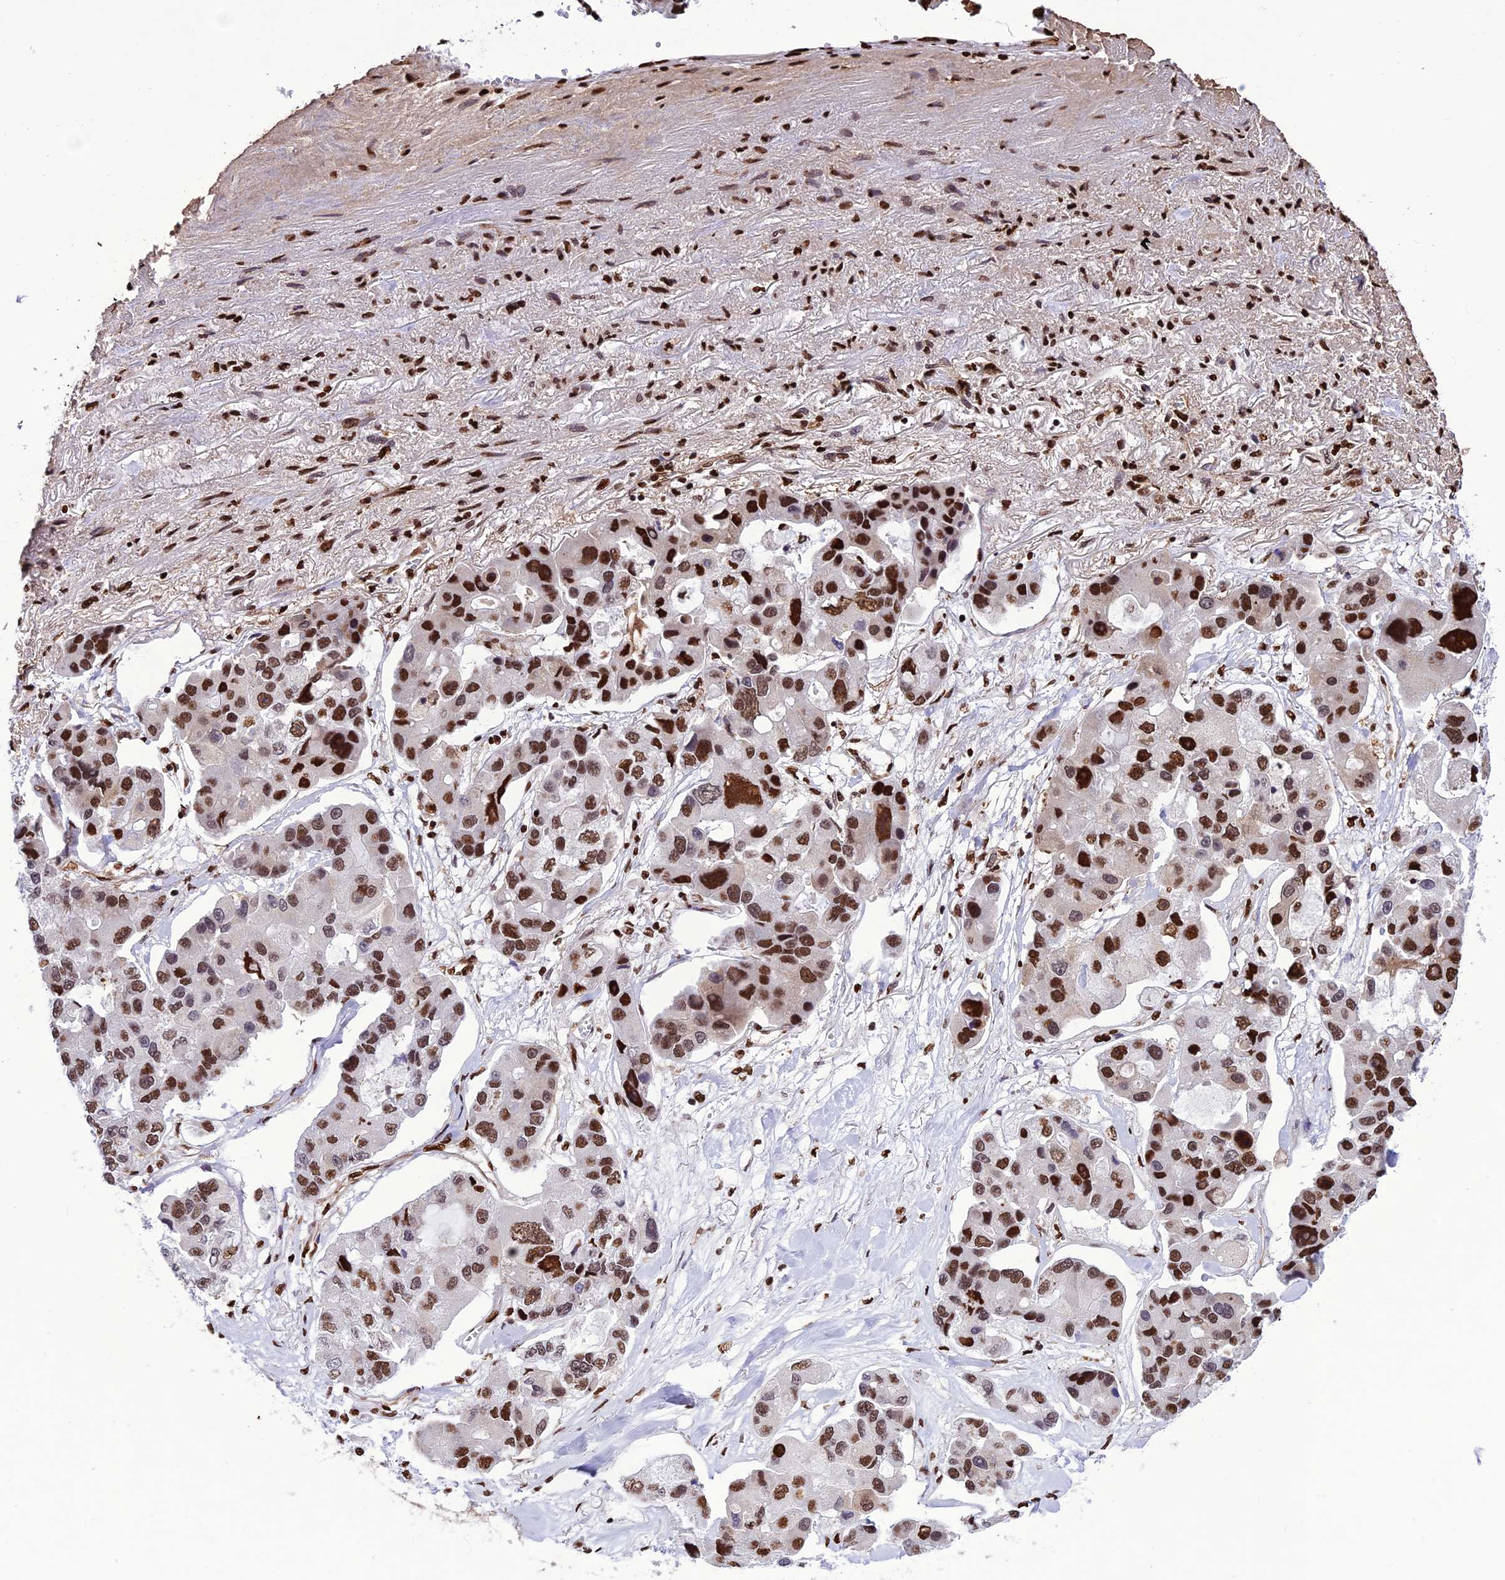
{"staining": {"intensity": "strong", "quantity": ">75%", "location": "nuclear"}, "tissue": "lung cancer", "cell_type": "Tumor cells", "image_type": "cancer", "snomed": [{"axis": "morphology", "description": "Adenocarcinoma, NOS"}, {"axis": "topography", "description": "Lung"}], "caption": "Immunohistochemical staining of human lung adenocarcinoma reveals high levels of strong nuclear protein expression in about >75% of tumor cells.", "gene": "INO80E", "patient": {"sex": "female", "age": 54}}